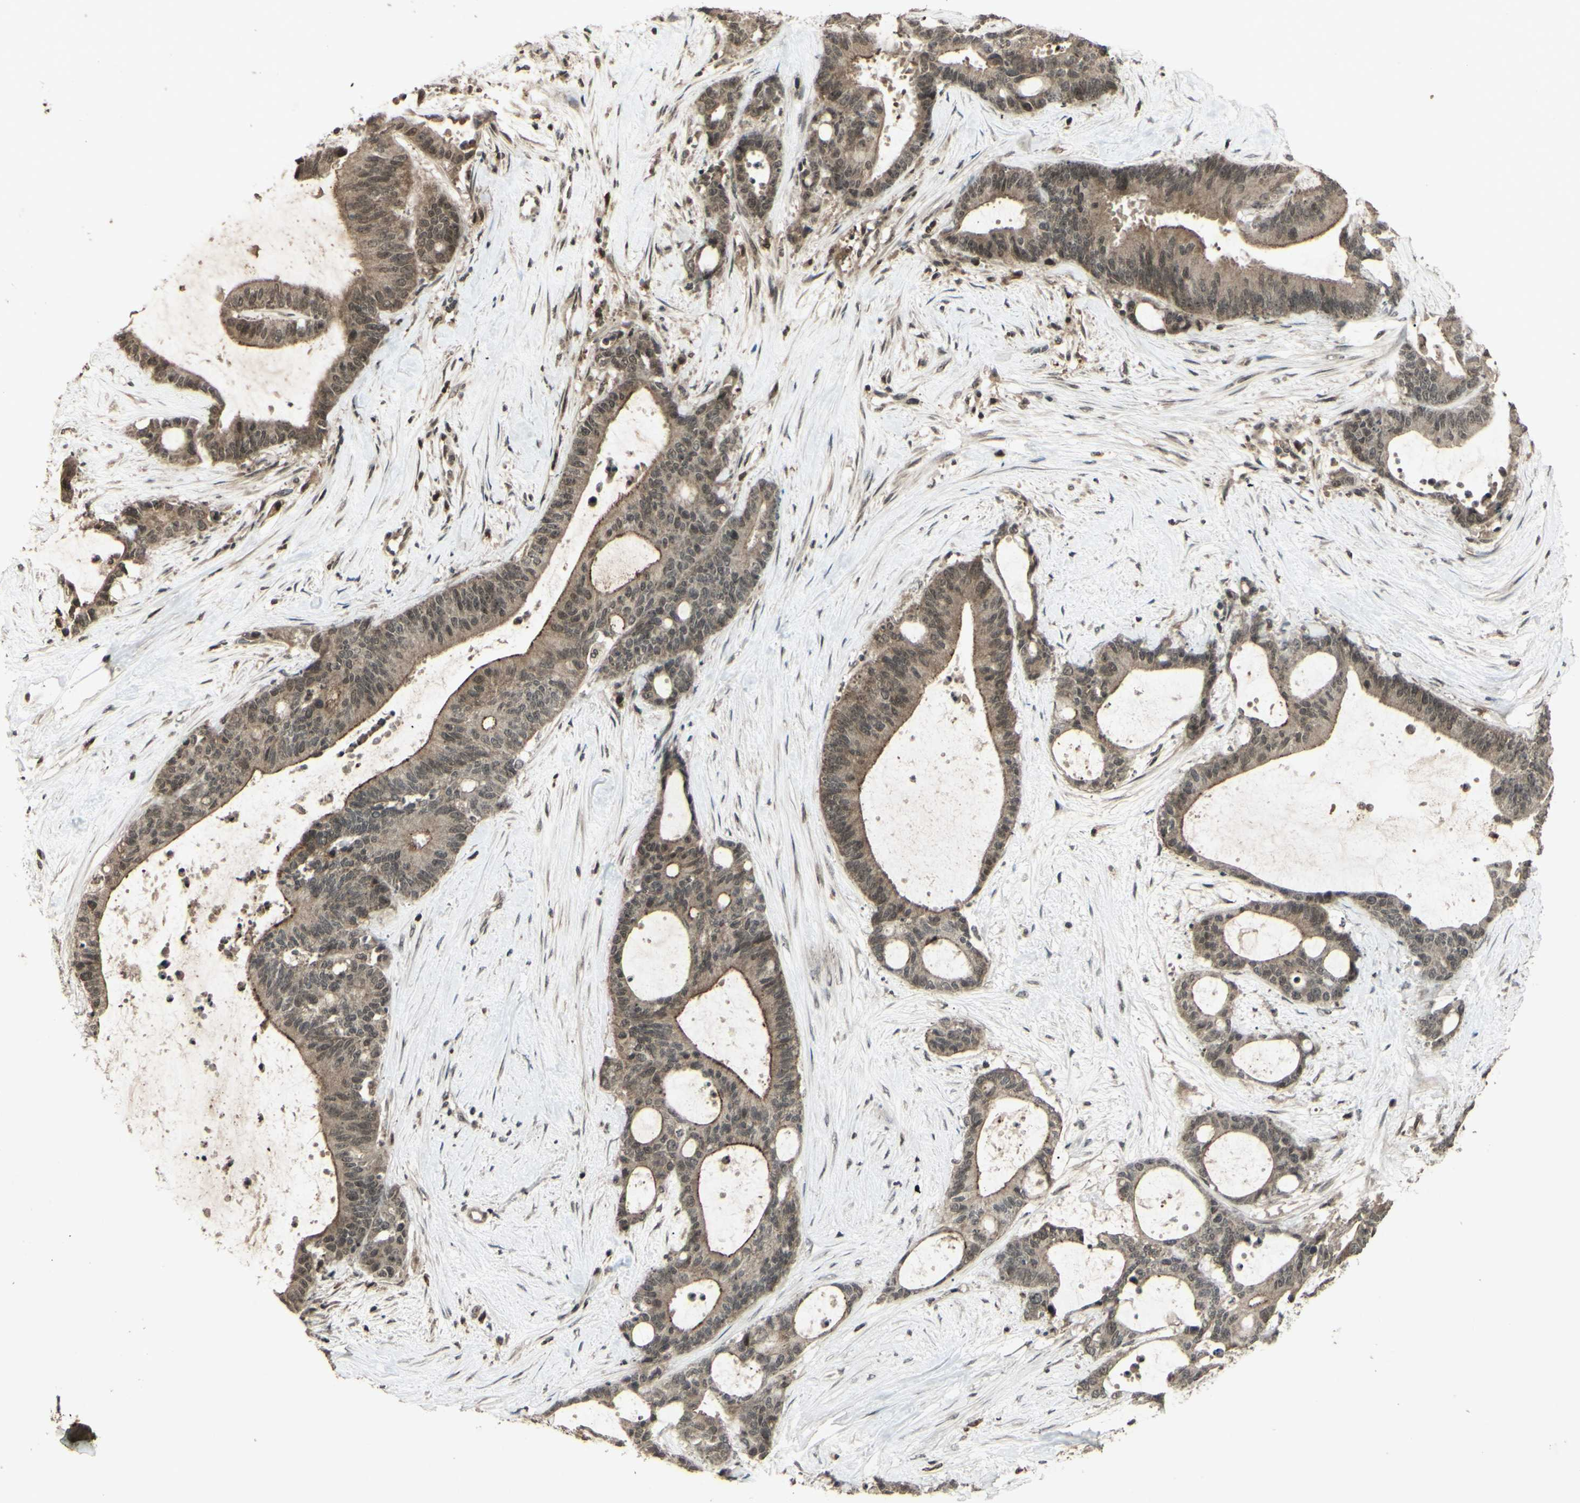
{"staining": {"intensity": "weak", "quantity": ">75%", "location": "cytoplasmic/membranous"}, "tissue": "liver cancer", "cell_type": "Tumor cells", "image_type": "cancer", "snomed": [{"axis": "morphology", "description": "Cholangiocarcinoma"}, {"axis": "topography", "description": "Liver"}], "caption": "High-magnification brightfield microscopy of cholangiocarcinoma (liver) stained with DAB (3,3'-diaminobenzidine) (brown) and counterstained with hematoxylin (blue). tumor cells exhibit weak cytoplasmic/membranous expression is present in approximately>75% of cells.", "gene": "BLNK", "patient": {"sex": "female", "age": 73}}